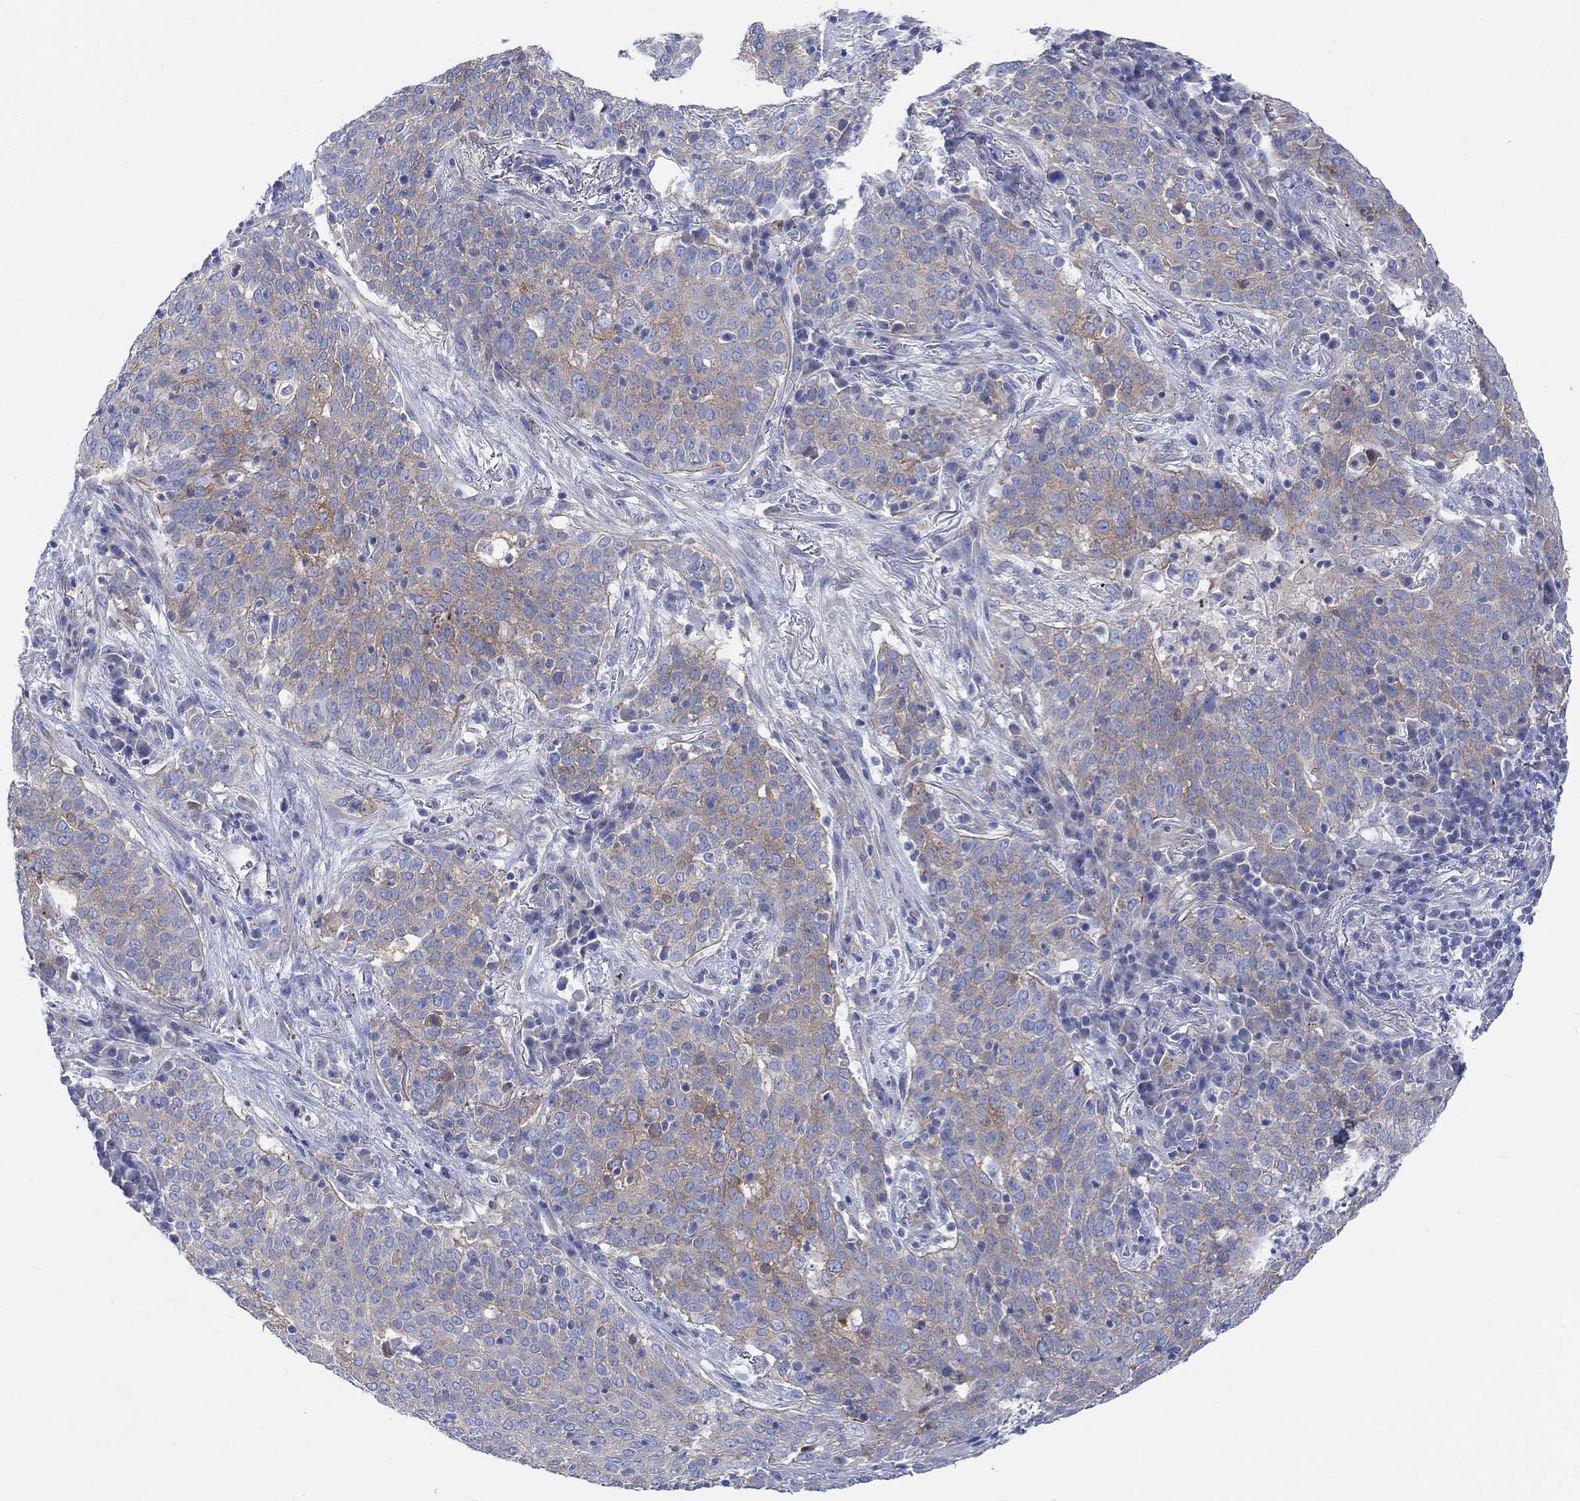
{"staining": {"intensity": "moderate", "quantity": ">75%", "location": "cytoplasmic/membranous"}, "tissue": "lung cancer", "cell_type": "Tumor cells", "image_type": "cancer", "snomed": [{"axis": "morphology", "description": "Squamous cell carcinoma, NOS"}, {"axis": "topography", "description": "Lung"}], "caption": "Protein staining demonstrates moderate cytoplasmic/membranous expression in approximately >75% of tumor cells in squamous cell carcinoma (lung).", "gene": "REEP6", "patient": {"sex": "male", "age": 82}}